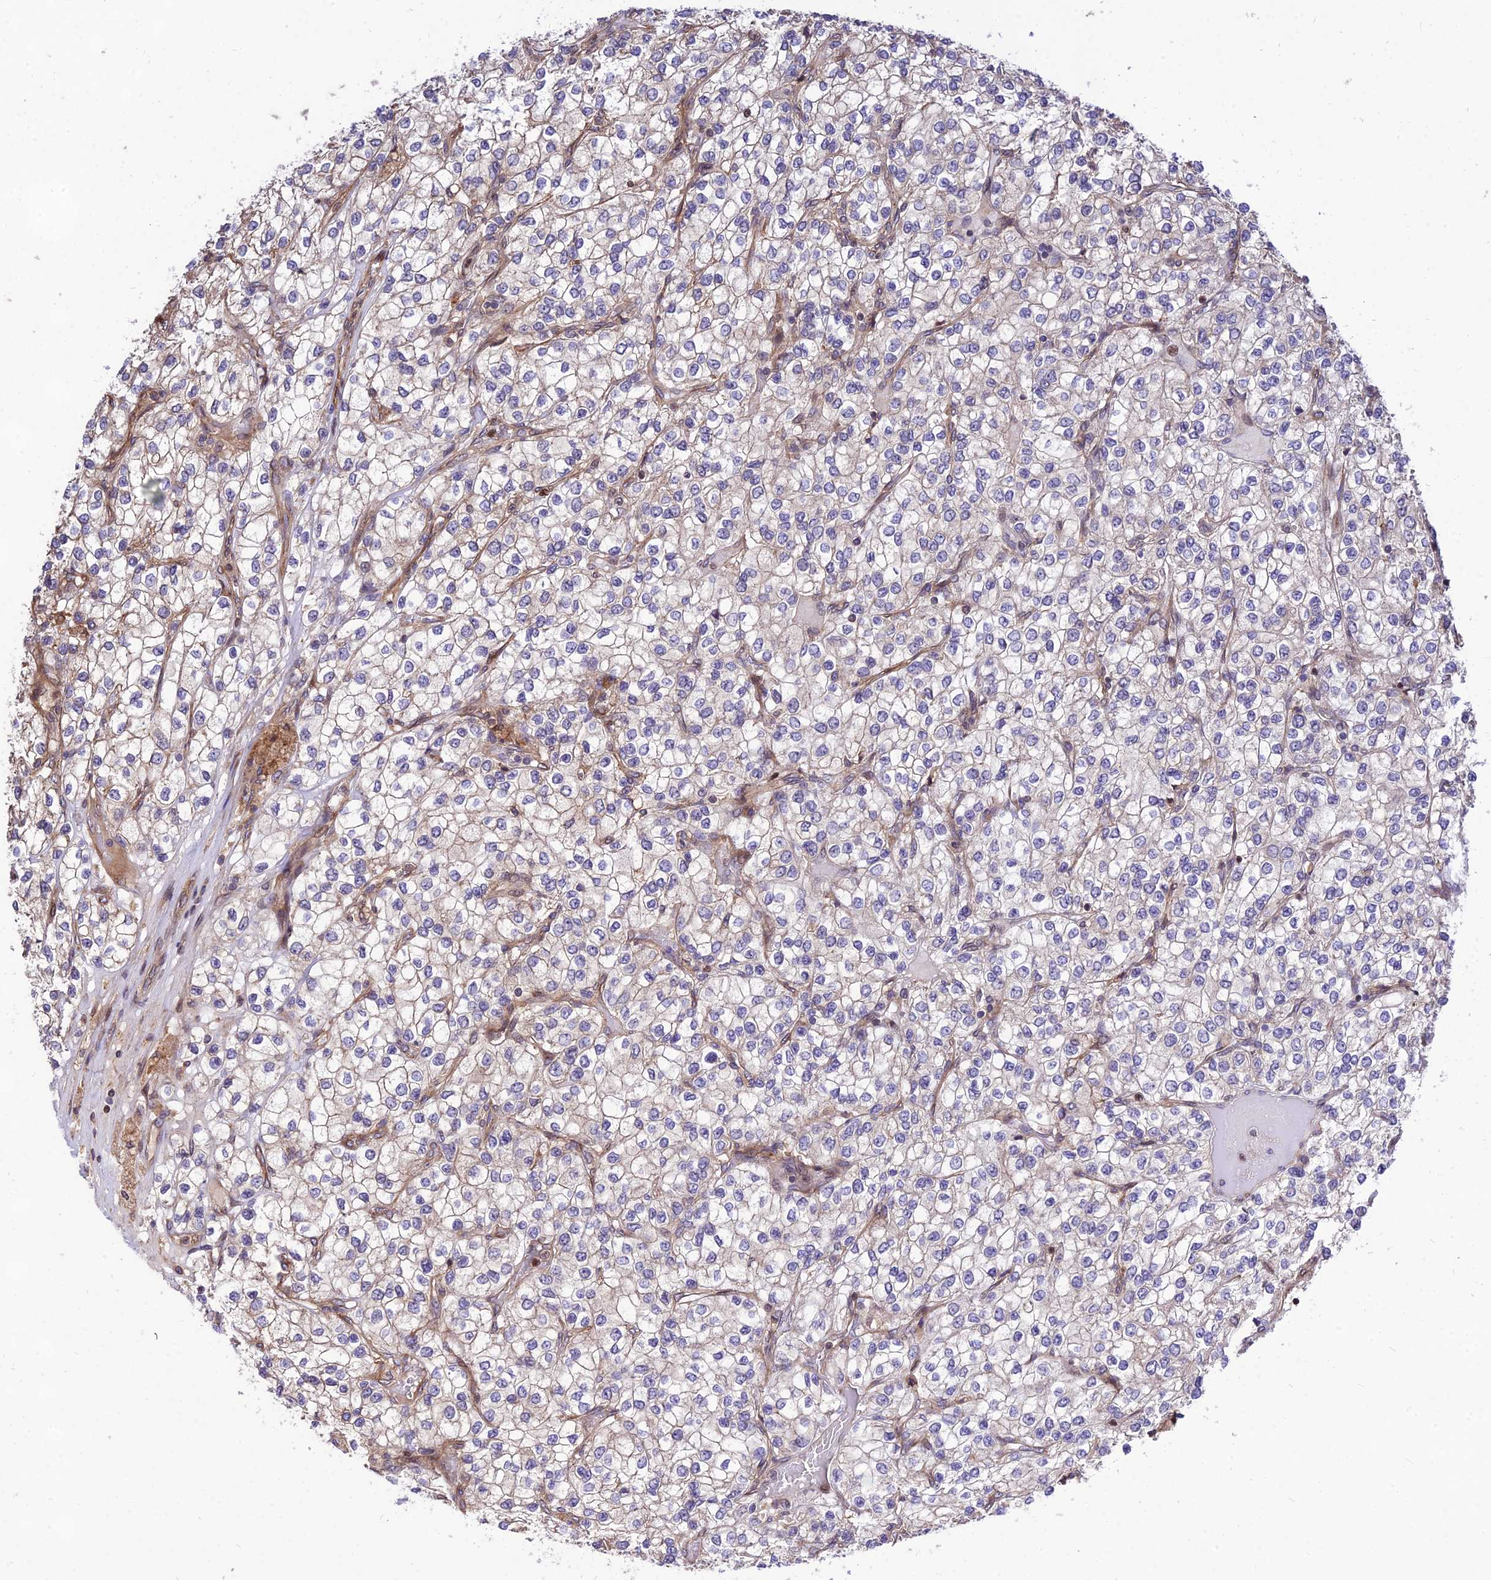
{"staining": {"intensity": "moderate", "quantity": "<25%", "location": "cytoplasmic/membranous"}, "tissue": "renal cancer", "cell_type": "Tumor cells", "image_type": "cancer", "snomed": [{"axis": "morphology", "description": "Adenocarcinoma, NOS"}, {"axis": "topography", "description": "Kidney"}], "caption": "This photomicrograph reveals renal cancer (adenocarcinoma) stained with immunohistochemistry (IHC) to label a protein in brown. The cytoplasmic/membranous of tumor cells show moderate positivity for the protein. Nuclei are counter-stained blue.", "gene": "SMG6", "patient": {"sex": "male", "age": 80}}